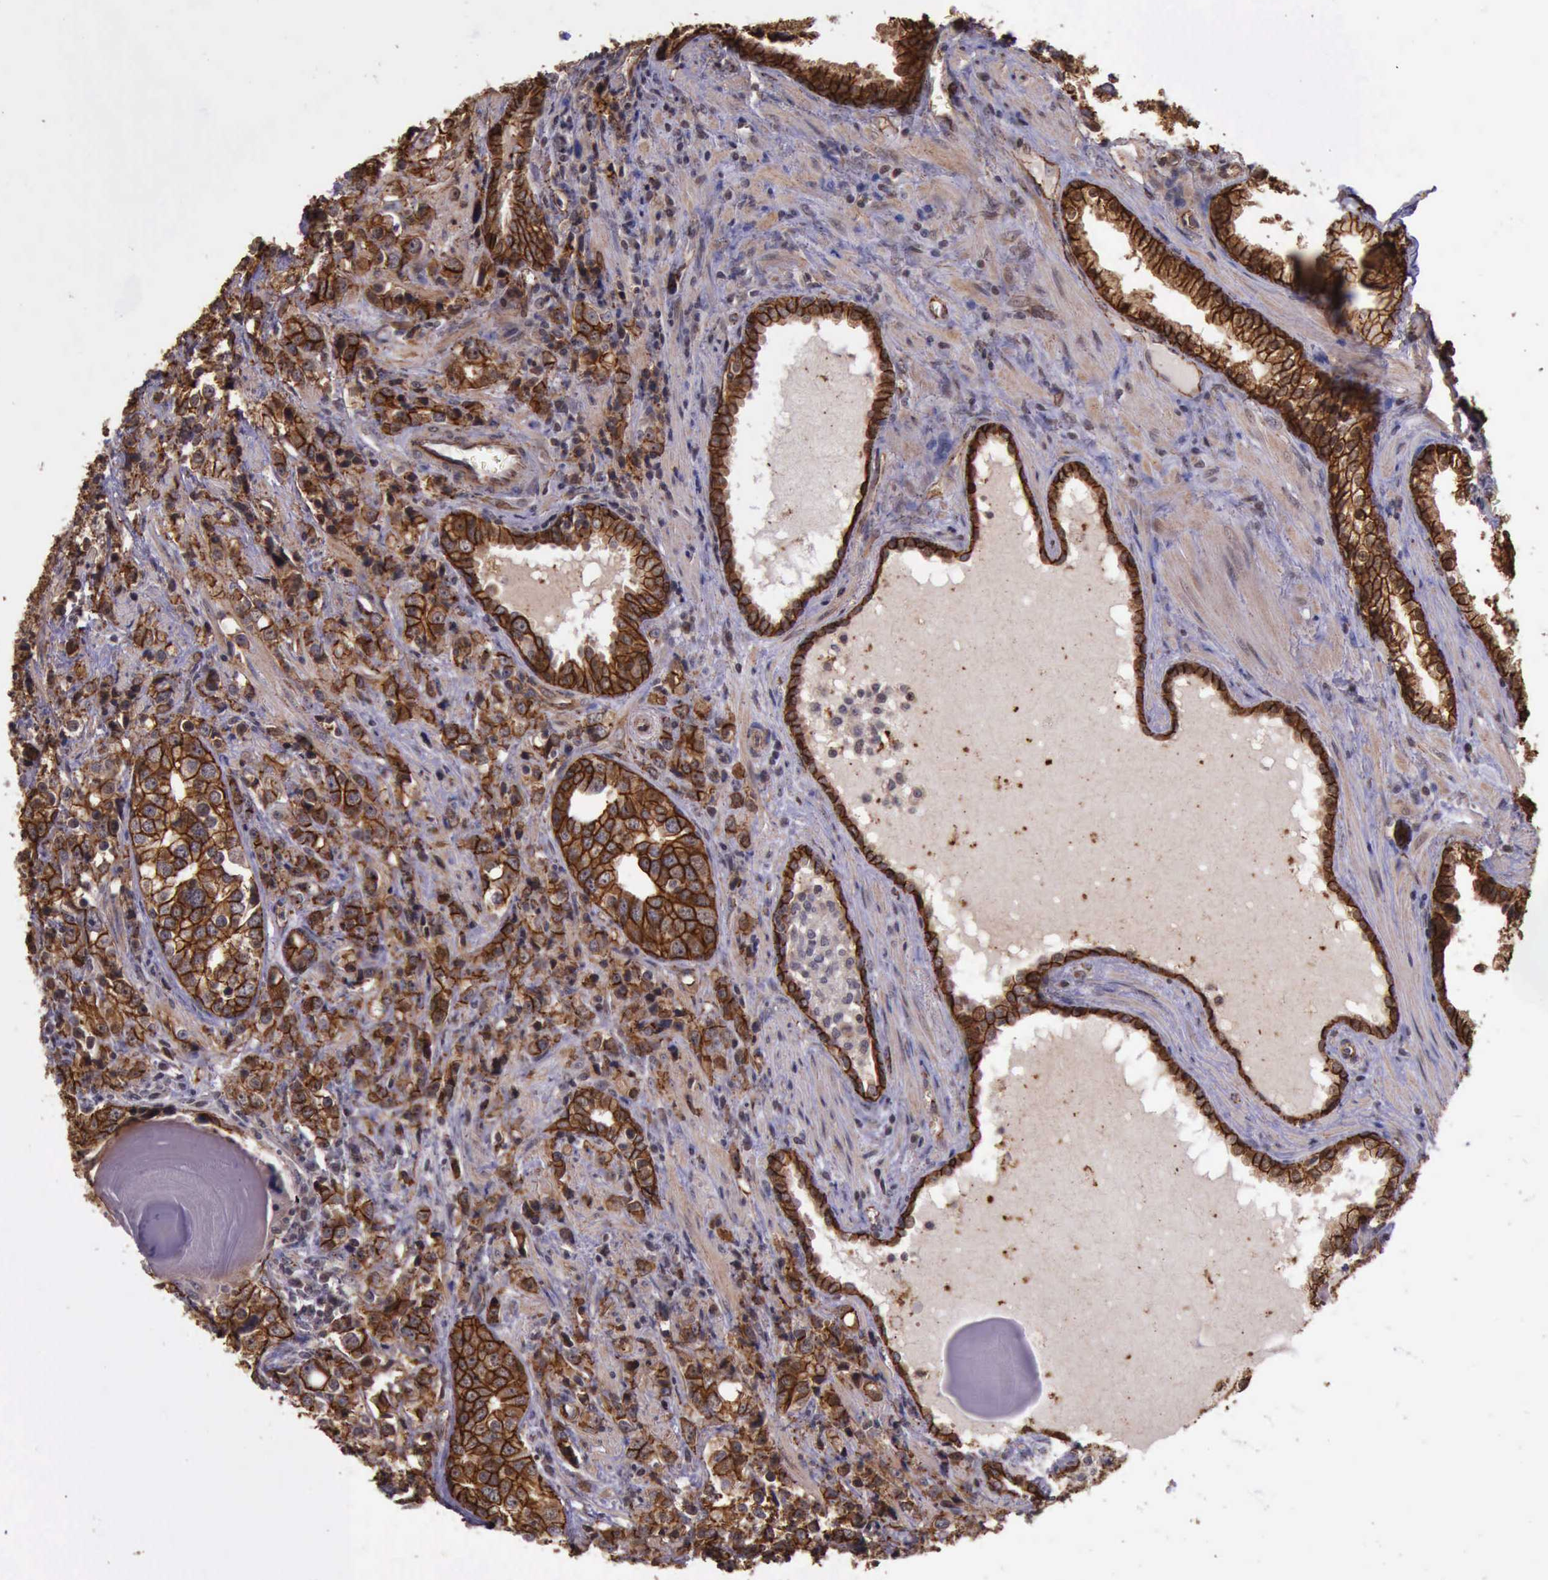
{"staining": {"intensity": "strong", "quantity": ">75%", "location": "cytoplasmic/membranous"}, "tissue": "prostate cancer", "cell_type": "Tumor cells", "image_type": "cancer", "snomed": [{"axis": "morphology", "description": "Adenocarcinoma, High grade"}, {"axis": "topography", "description": "Prostate"}], "caption": "Prostate high-grade adenocarcinoma stained with a brown dye exhibits strong cytoplasmic/membranous positive staining in approximately >75% of tumor cells.", "gene": "CTNNB1", "patient": {"sex": "male", "age": 71}}